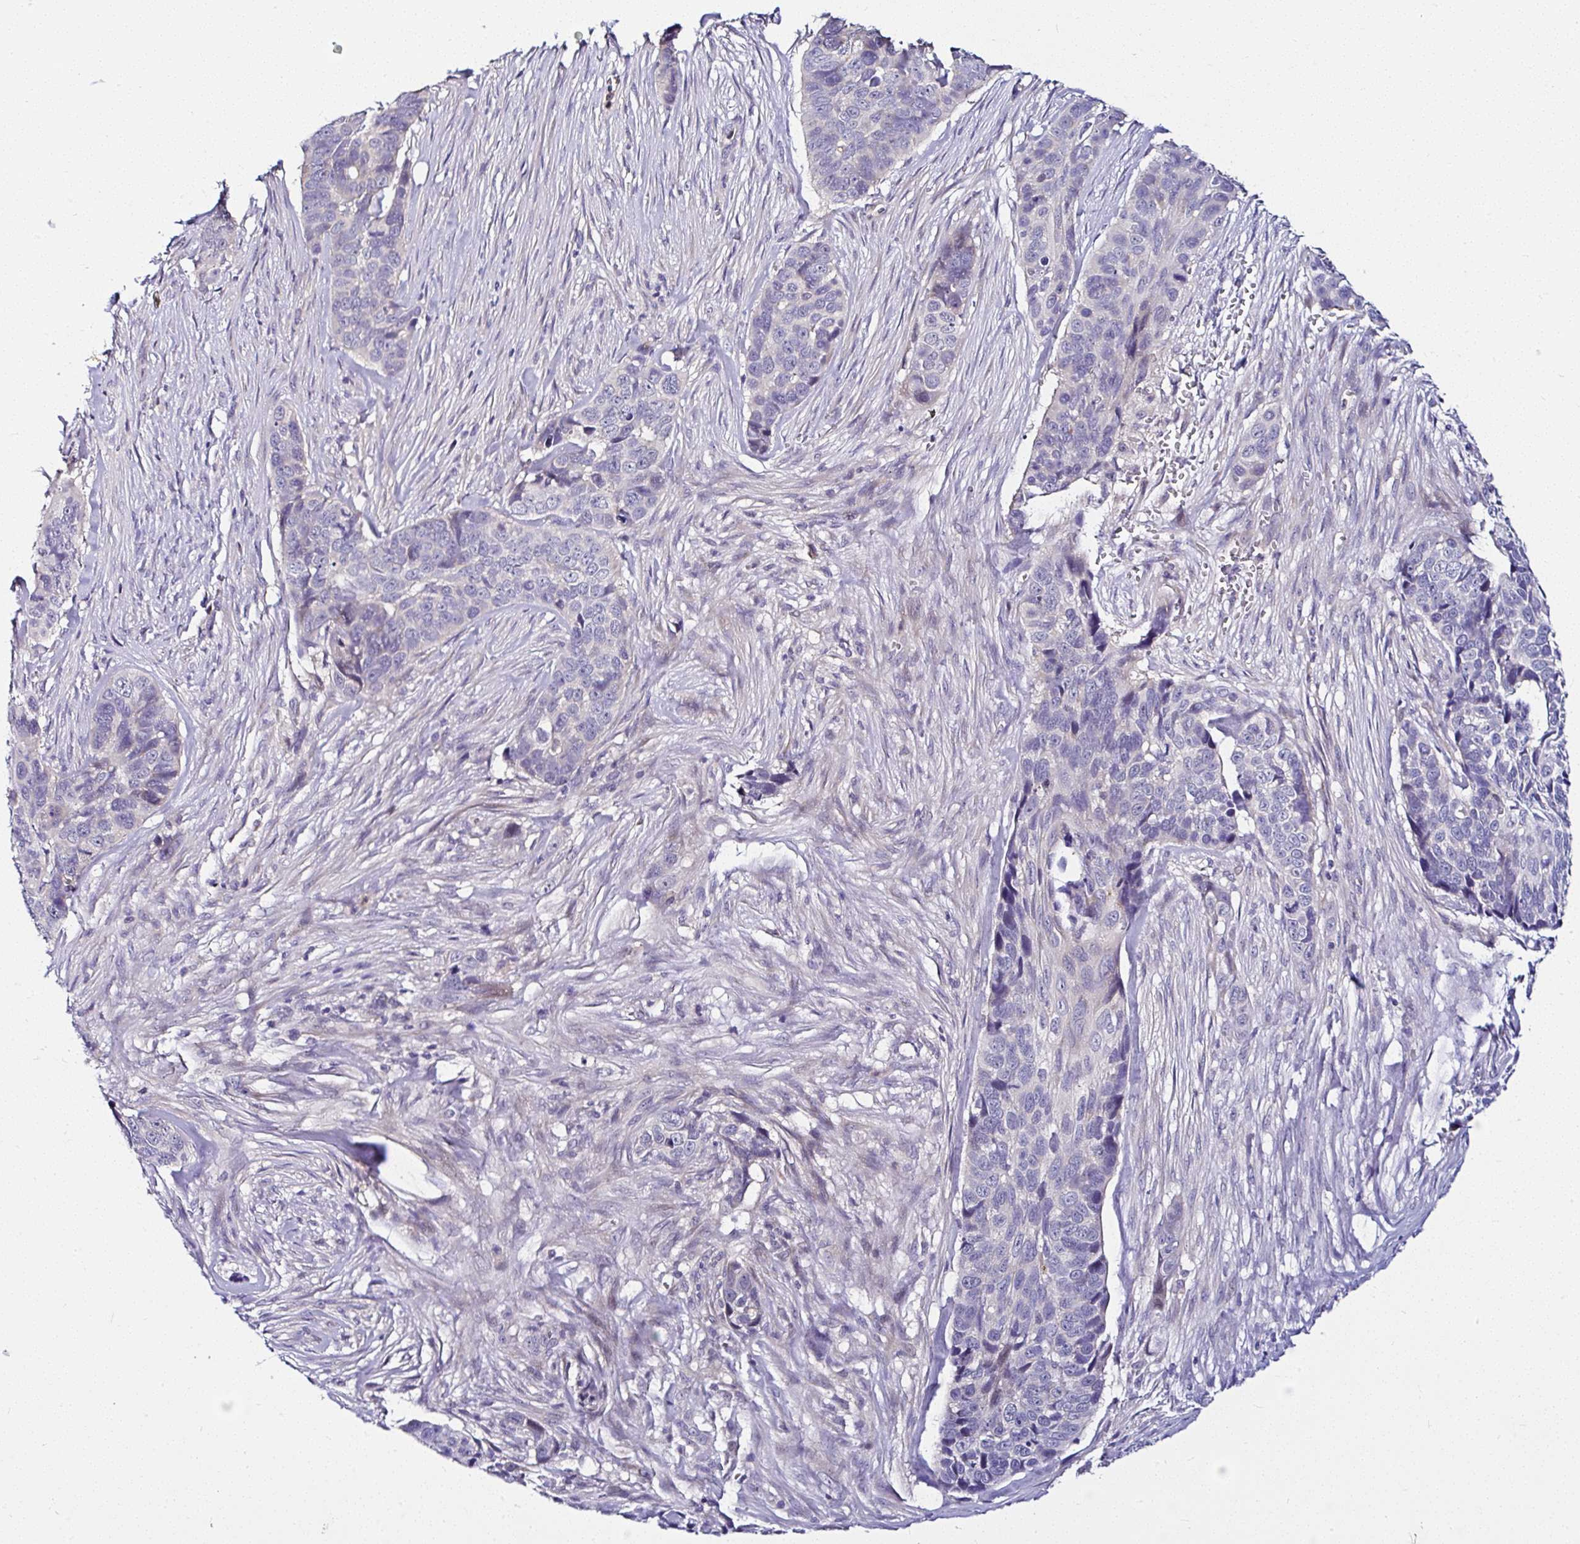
{"staining": {"intensity": "negative", "quantity": "none", "location": "none"}, "tissue": "skin cancer", "cell_type": "Tumor cells", "image_type": "cancer", "snomed": [{"axis": "morphology", "description": "Basal cell carcinoma"}, {"axis": "topography", "description": "Skin"}], "caption": "This is an immunohistochemistry image of basal cell carcinoma (skin). There is no staining in tumor cells.", "gene": "DEPDC5", "patient": {"sex": "female", "age": 82}}